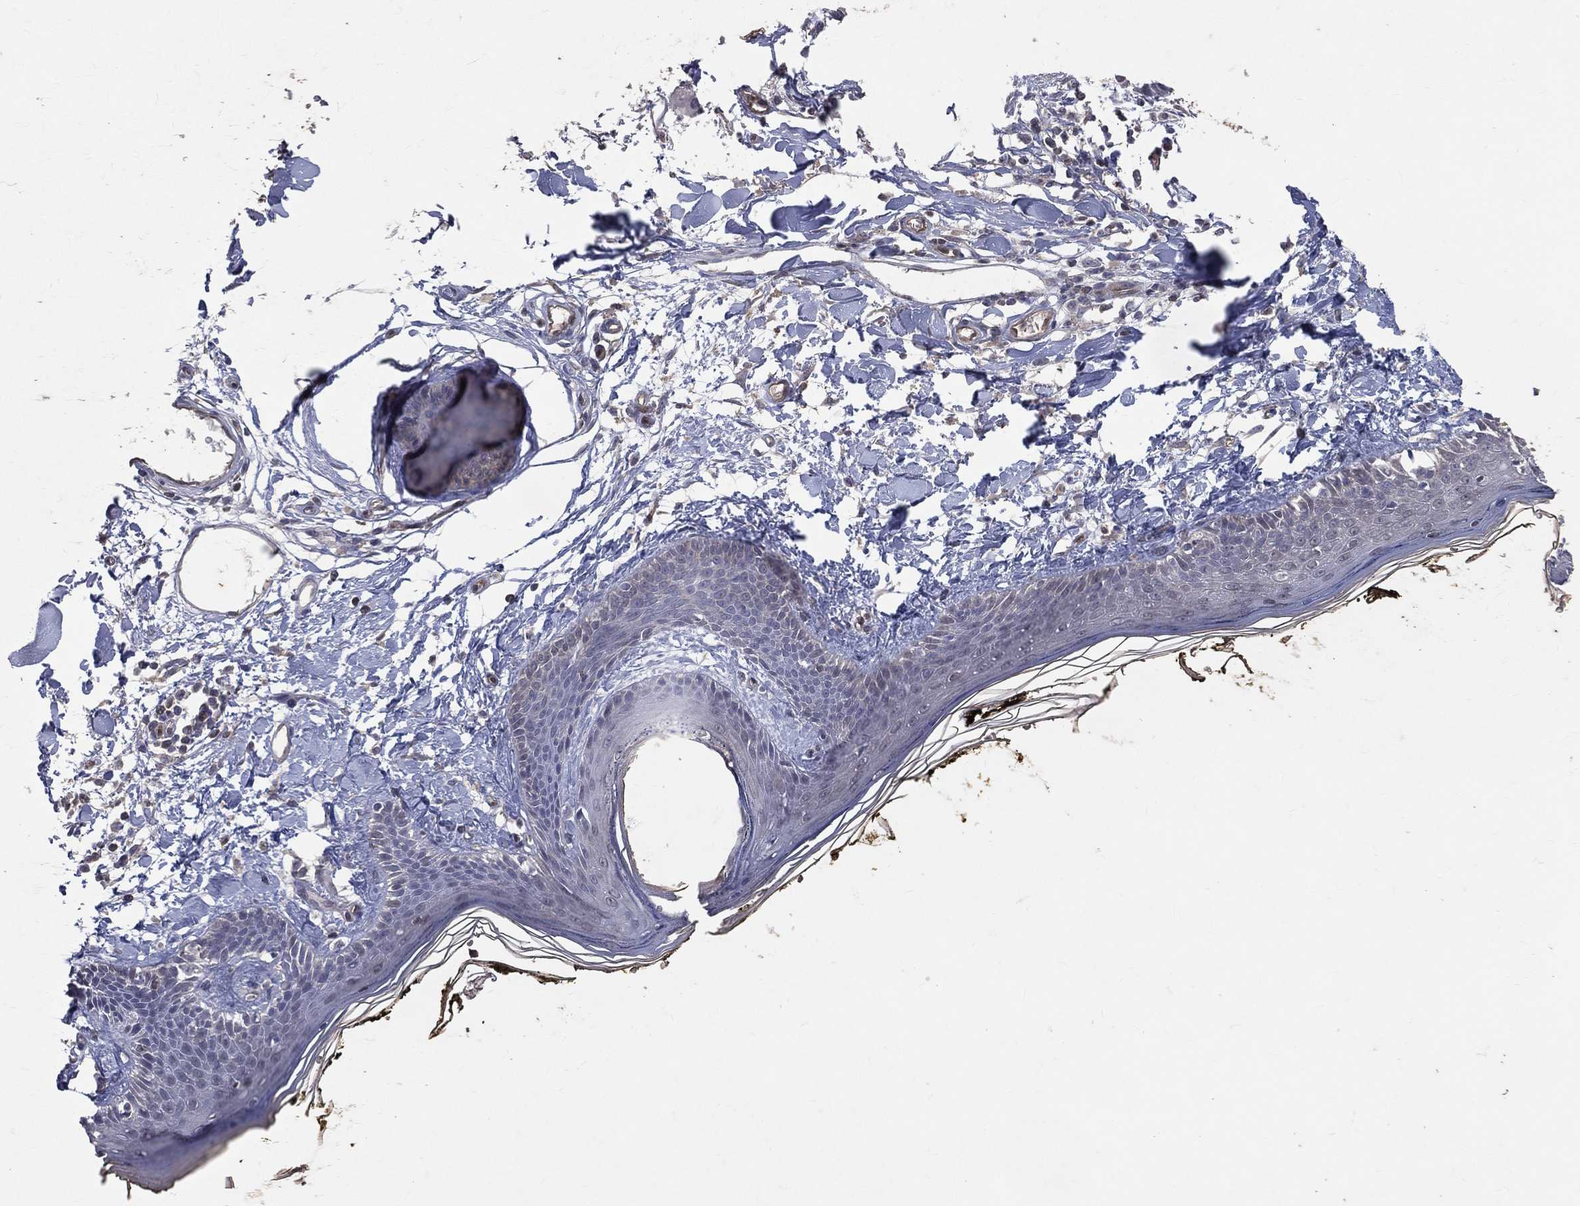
{"staining": {"intensity": "negative", "quantity": "none", "location": "none"}, "tissue": "skin", "cell_type": "Fibroblasts", "image_type": "normal", "snomed": [{"axis": "morphology", "description": "Normal tissue, NOS"}, {"axis": "topography", "description": "Skin"}], "caption": "DAB immunohistochemical staining of normal human skin shows no significant expression in fibroblasts. (Brightfield microscopy of DAB immunohistochemistry (IHC) at high magnification).", "gene": "GMPR2", "patient": {"sex": "male", "age": 76}}